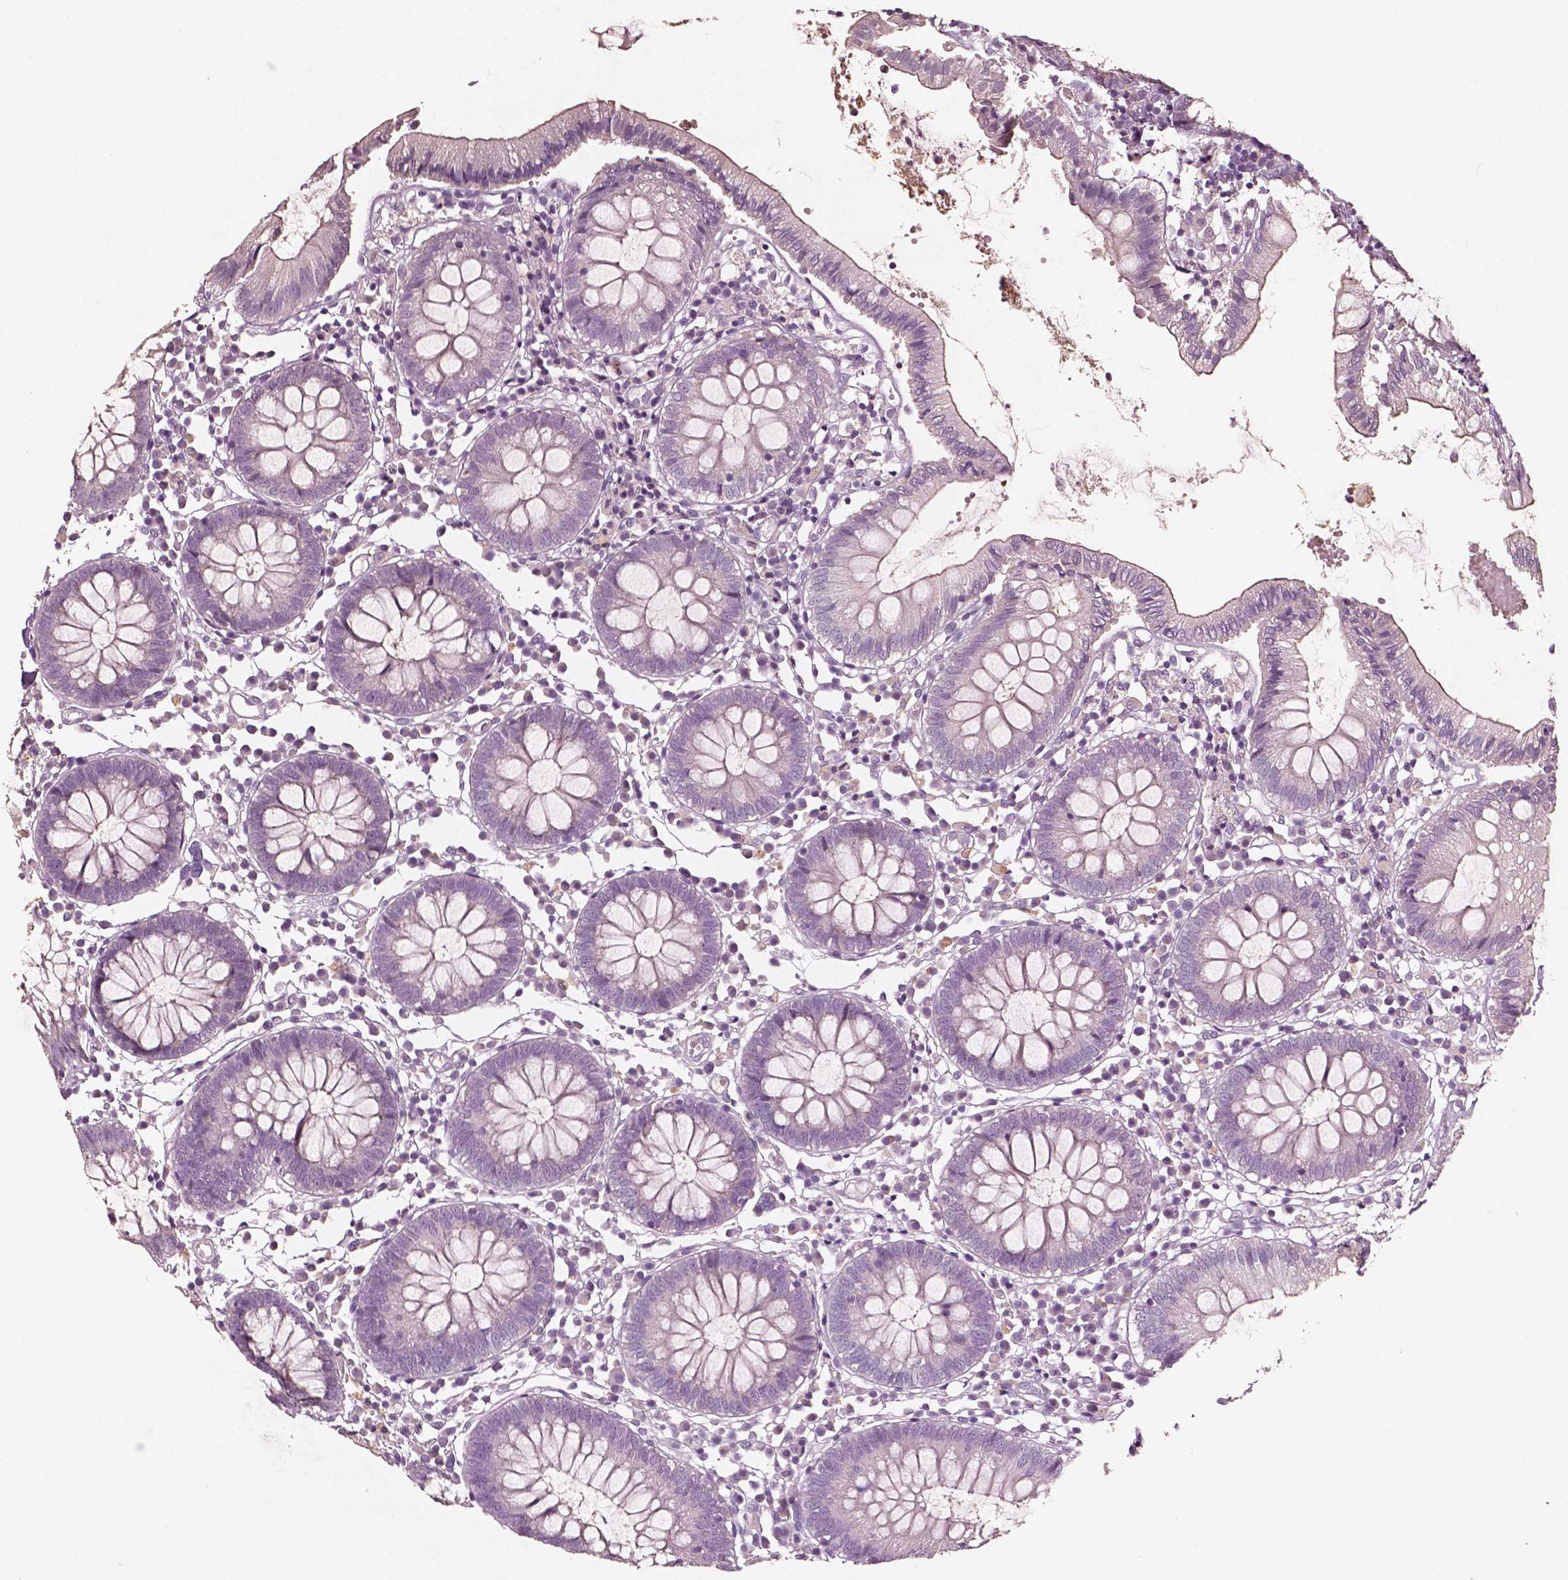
{"staining": {"intensity": "weak", "quantity": "25%-75%", "location": "cytoplasmic/membranous"}, "tissue": "colon", "cell_type": "Endothelial cells", "image_type": "normal", "snomed": [{"axis": "morphology", "description": "Normal tissue, NOS"}, {"axis": "morphology", "description": "Adenocarcinoma, NOS"}, {"axis": "topography", "description": "Colon"}], "caption": "DAB immunohistochemical staining of benign colon reveals weak cytoplasmic/membranous protein positivity in about 25%-75% of endothelial cells.", "gene": "PLA2R1", "patient": {"sex": "male", "age": 83}}